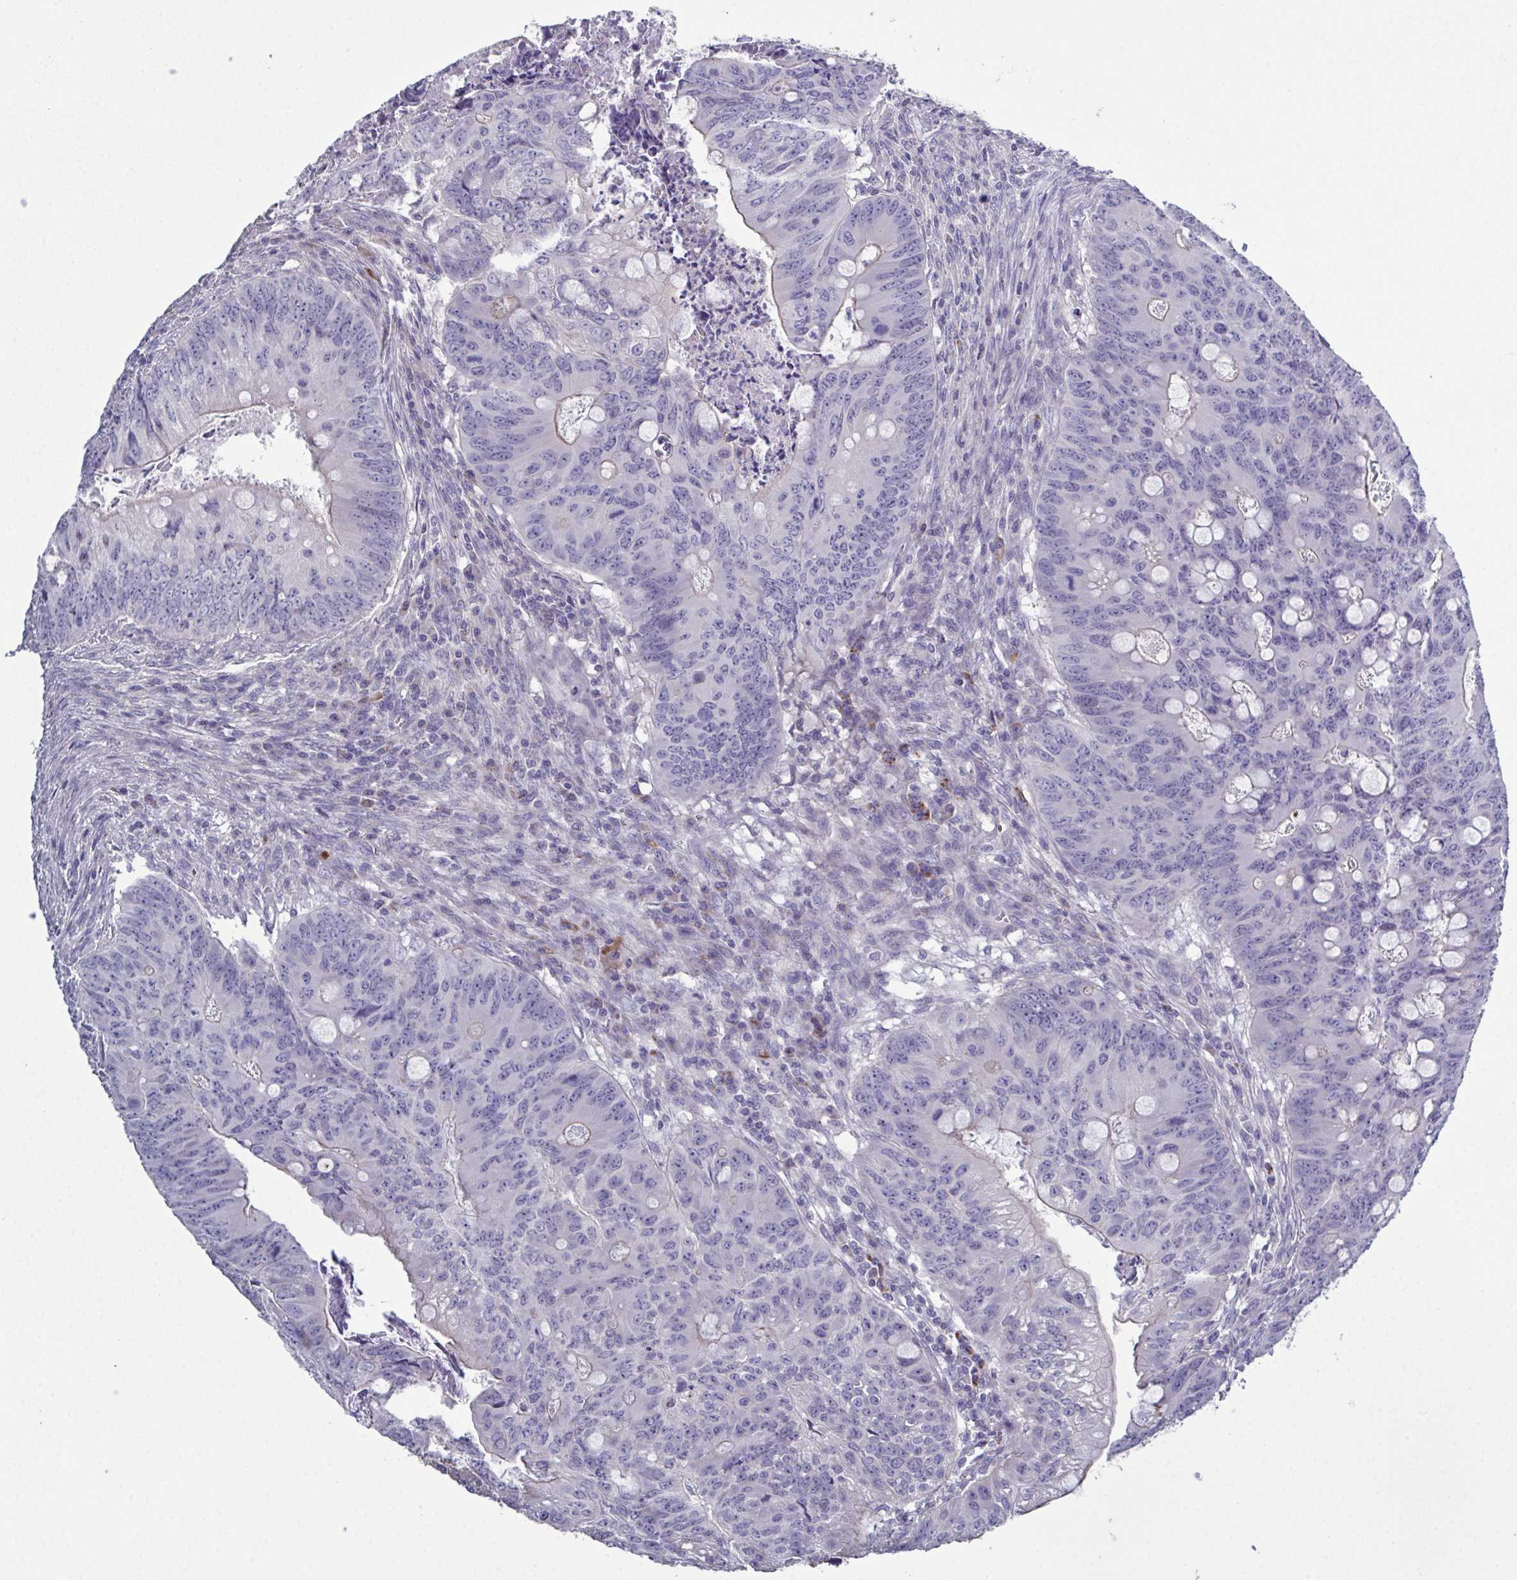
{"staining": {"intensity": "negative", "quantity": "none", "location": "none"}, "tissue": "colorectal cancer", "cell_type": "Tumor cells", "image_type": "cancer", "snomed": [{"axis": "morphology", "description": "Adenocarcinoma, NOS"}, {"axis": "topography", "description": "Colon"}], "caption": "Tumor cells are negative for brown protein staining in colorectal adenocarcinoma.", "gene": "GLDC", "patient": {"sex": "female", "age": 74}}